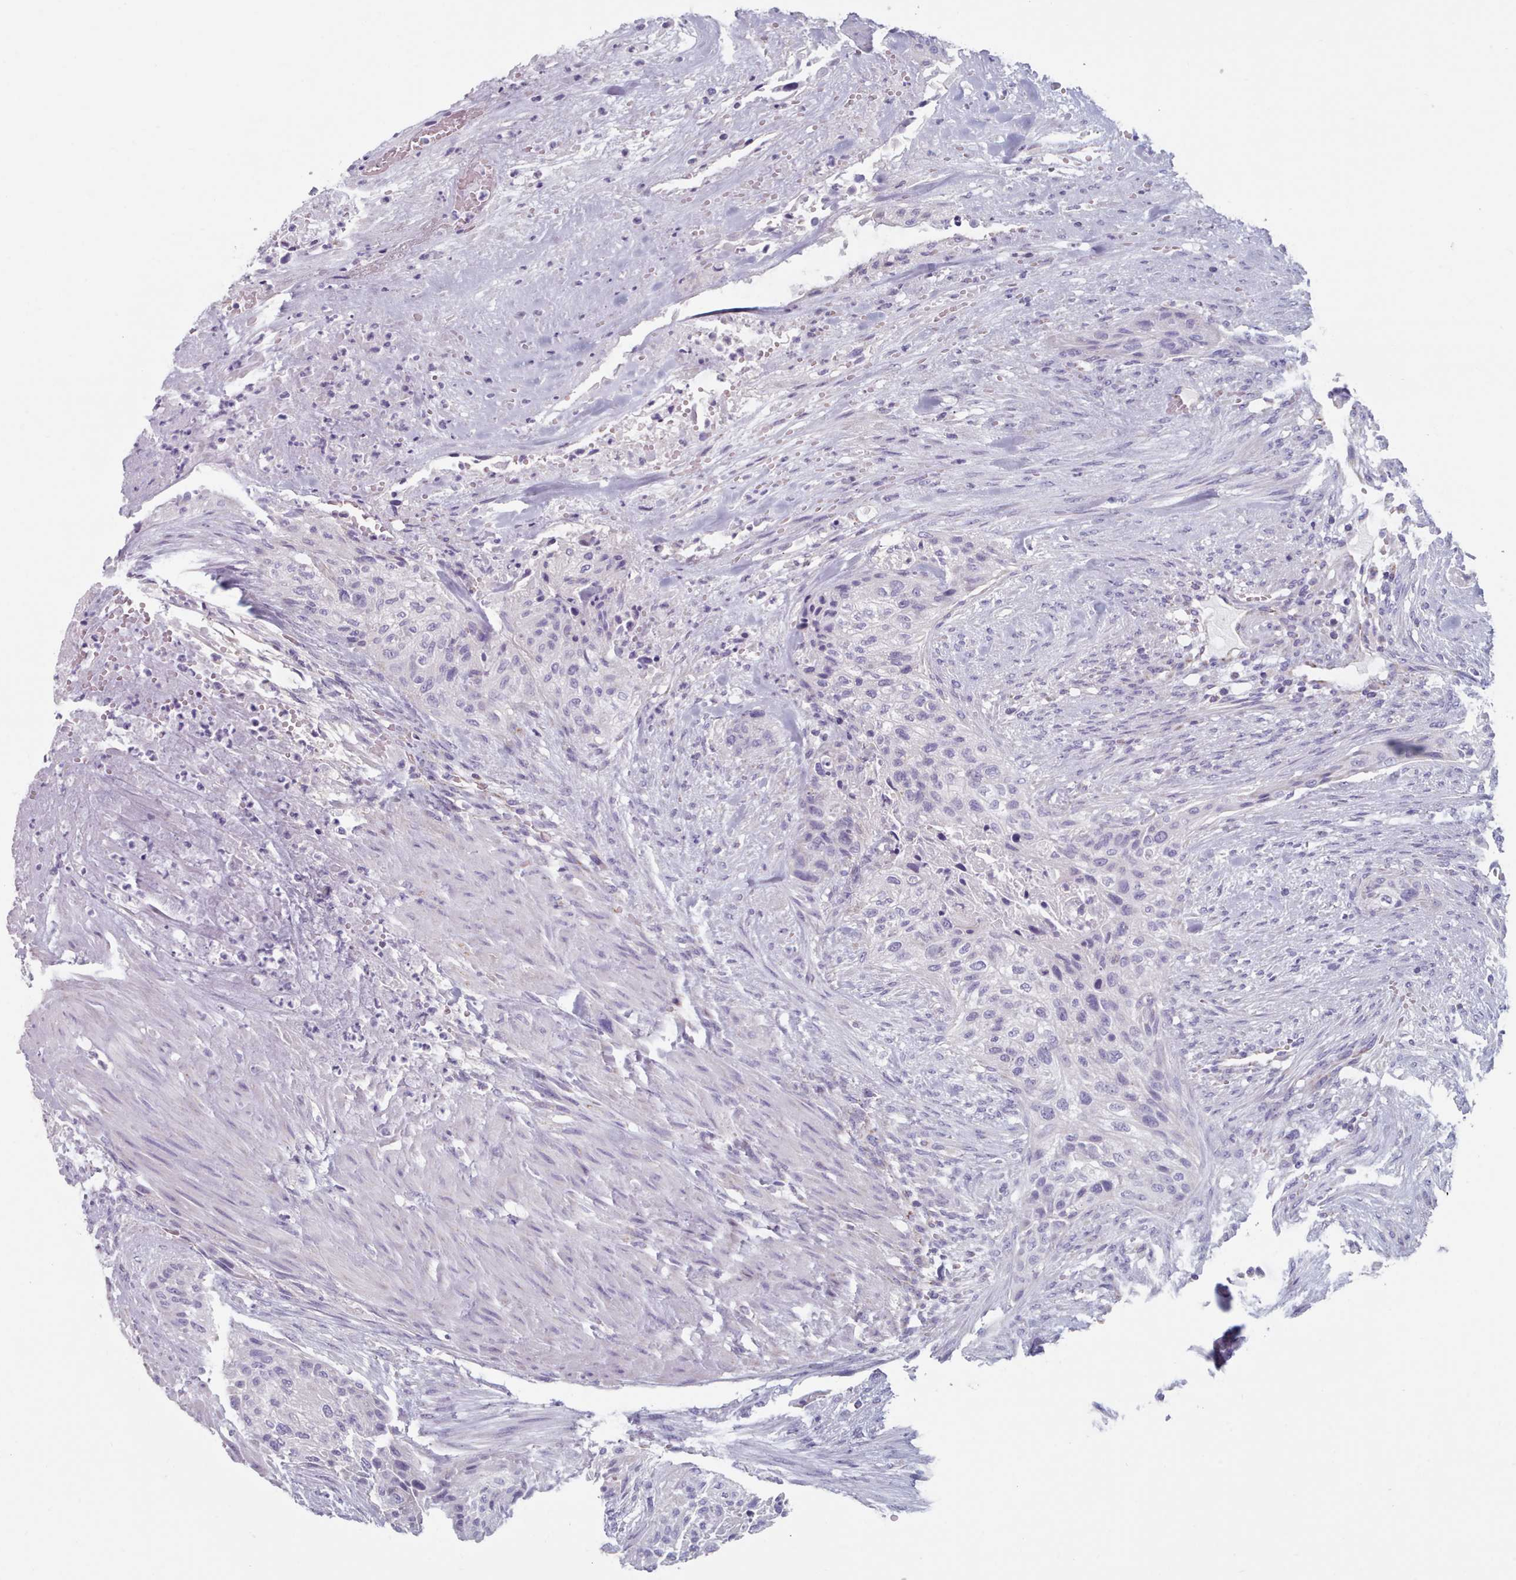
{"staining": {"intensity": "negative", "quantity": "none", "location": "none"}, "tissue": "urothelial cancer", "cell_type": "Tumor cells", "image_type": "cancer", "snomed": [{"axis": "morphology", "description": "Urothelial carcinoma, High grade"}, {"axis": "topography", "description": "Urinary bladder"}], "caption": "This is an immunohistochemistry (IHC) histopathology image of human urothelial cancer. There is no expression in tumor cells.", "gene": "HAO1", "patient": {"sex": "male", "age": 35}}